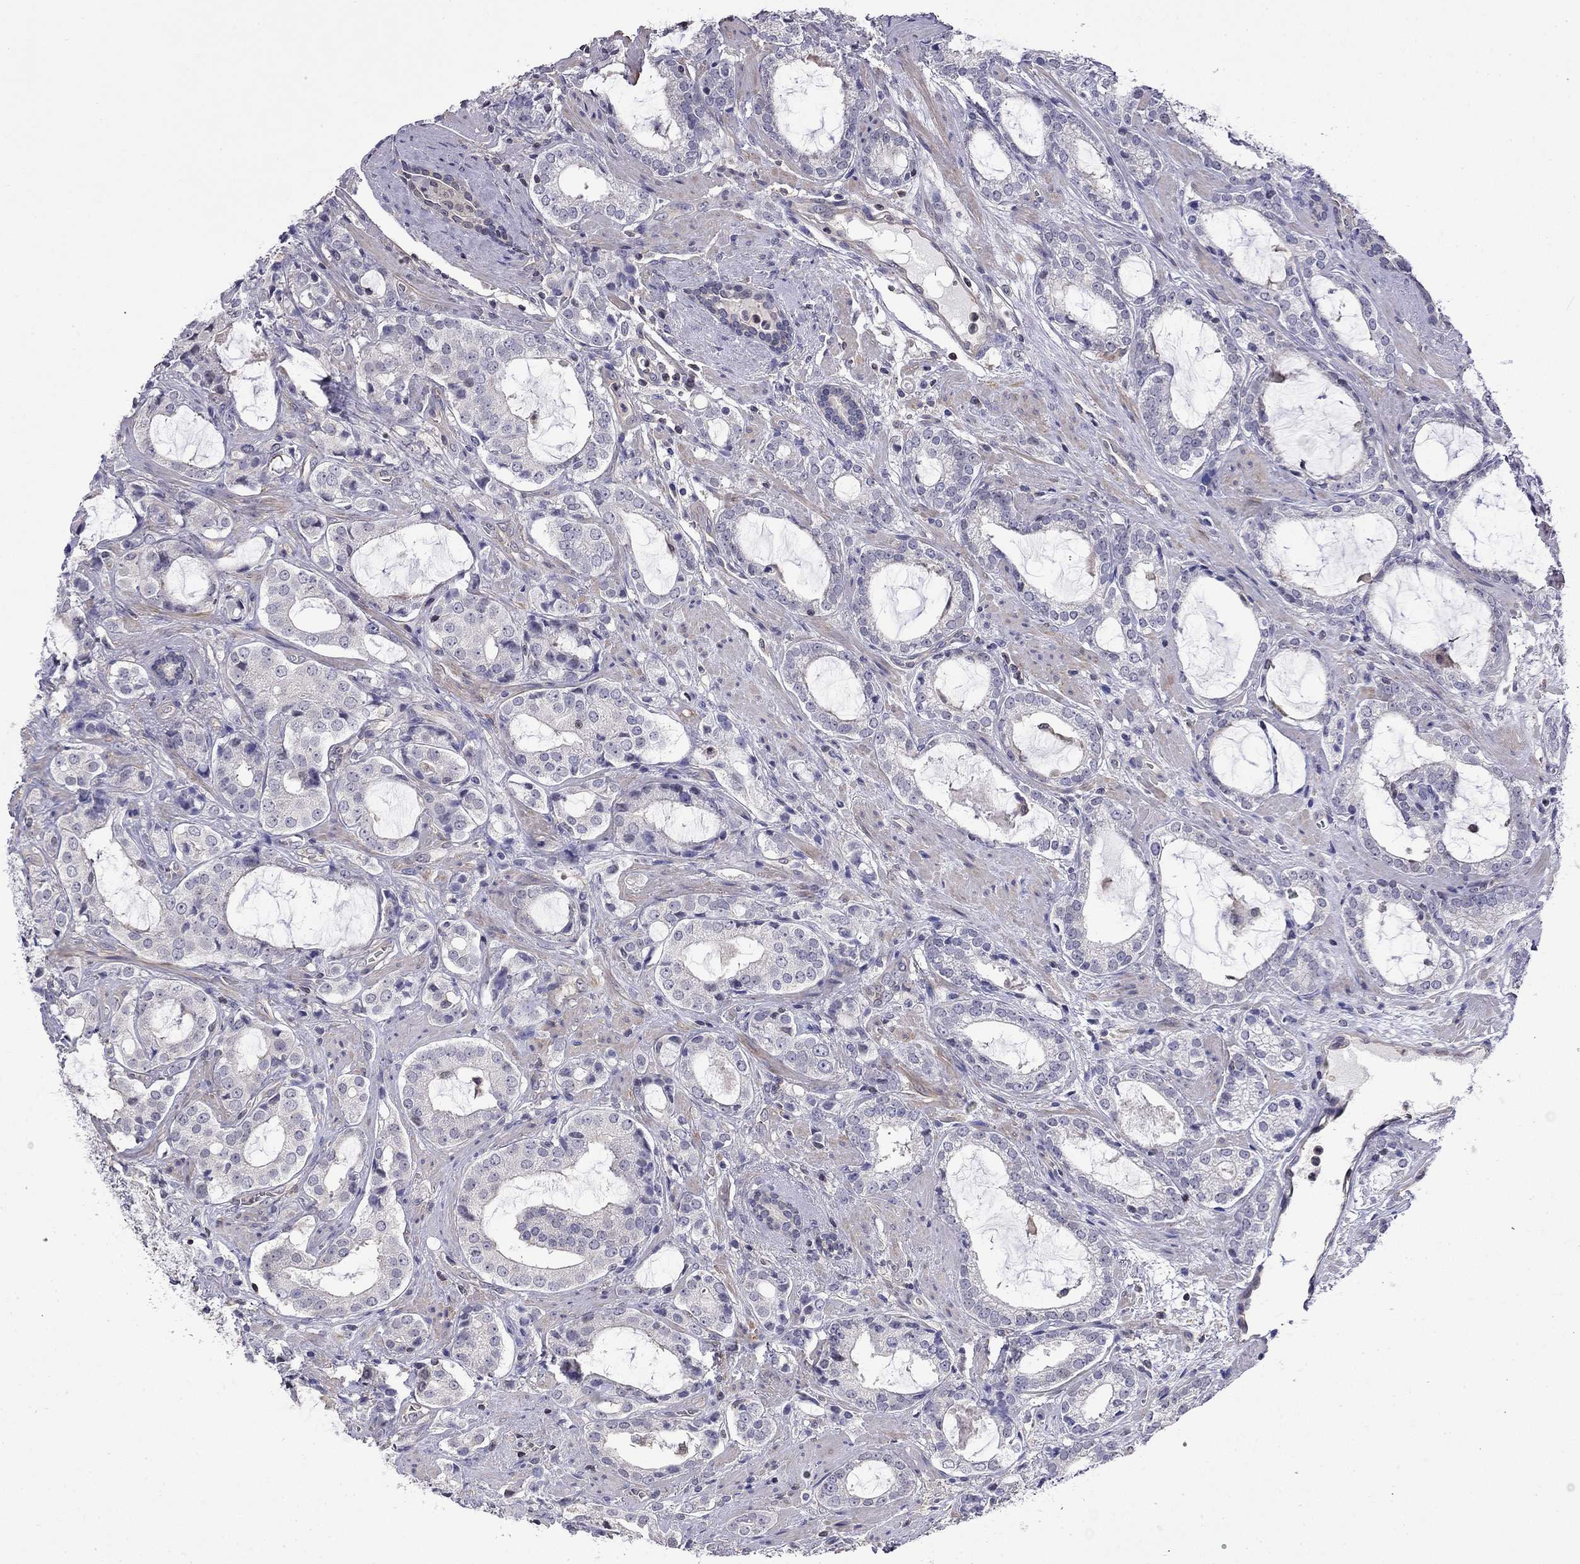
{"staining": {"intensity": "negative", "quantity": "none", "location": "none"}, "tissue": "prostate cancer", "cell_type": "Tumor cells", "image_type": "cancer", "snomed": [{"axis": "morphology", "description": "Adenocarcinoma, NOS"}, {"axis": "topography", "description": "Prostate"}], "caption": "An immunohistochemistry (IHC) histopathology image of prostate cancer (adenocarcinoma) is shown. There is no staining in tumor cells of prostate cancer (adenocarcinoma). (Immunohistochemistry (ihc), brightfield microscopy, high magnification).", "gene": "GUCA1B", "patient": {"sex": "male", "age": 66}}